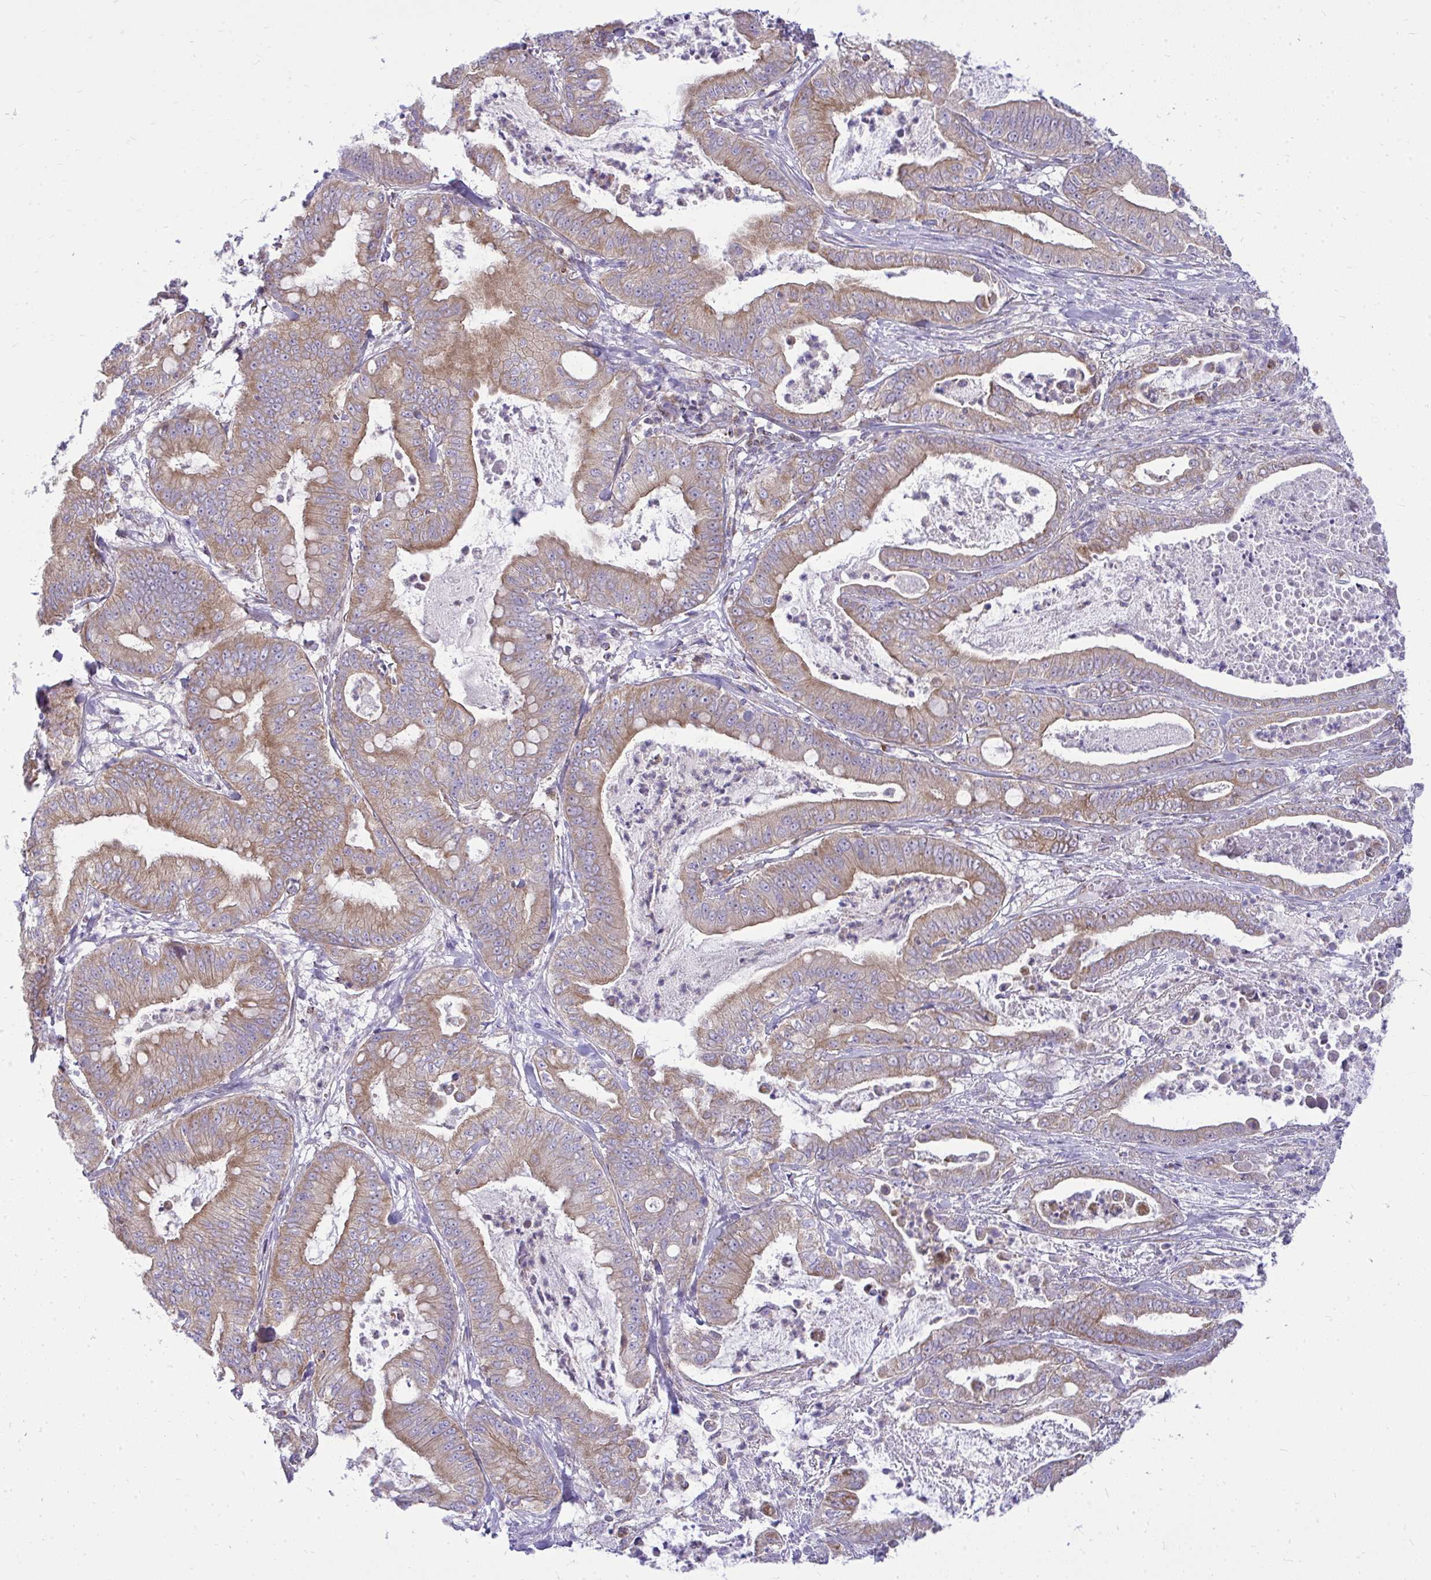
{"staining": {"intensity": "weak", "quantity": ">75%", "location": "cytoplasmic/membranous"}, "tissue": "pancreatic cancer", "cell_type": "Tumor cells", "image_type": "cancer", "snomed": [{"axis": "morphology", "description": "Adenocarcinoma, NOS"}, {"axis": "topography", "description": "Pancreas"}], "caption": "Adenocarcinoma (pancreatic) stained with a protein marker exhibits weak staining in tumor cells.", "gene": "SPTBN2", "patient": {"sex": "male", "age": 71}}